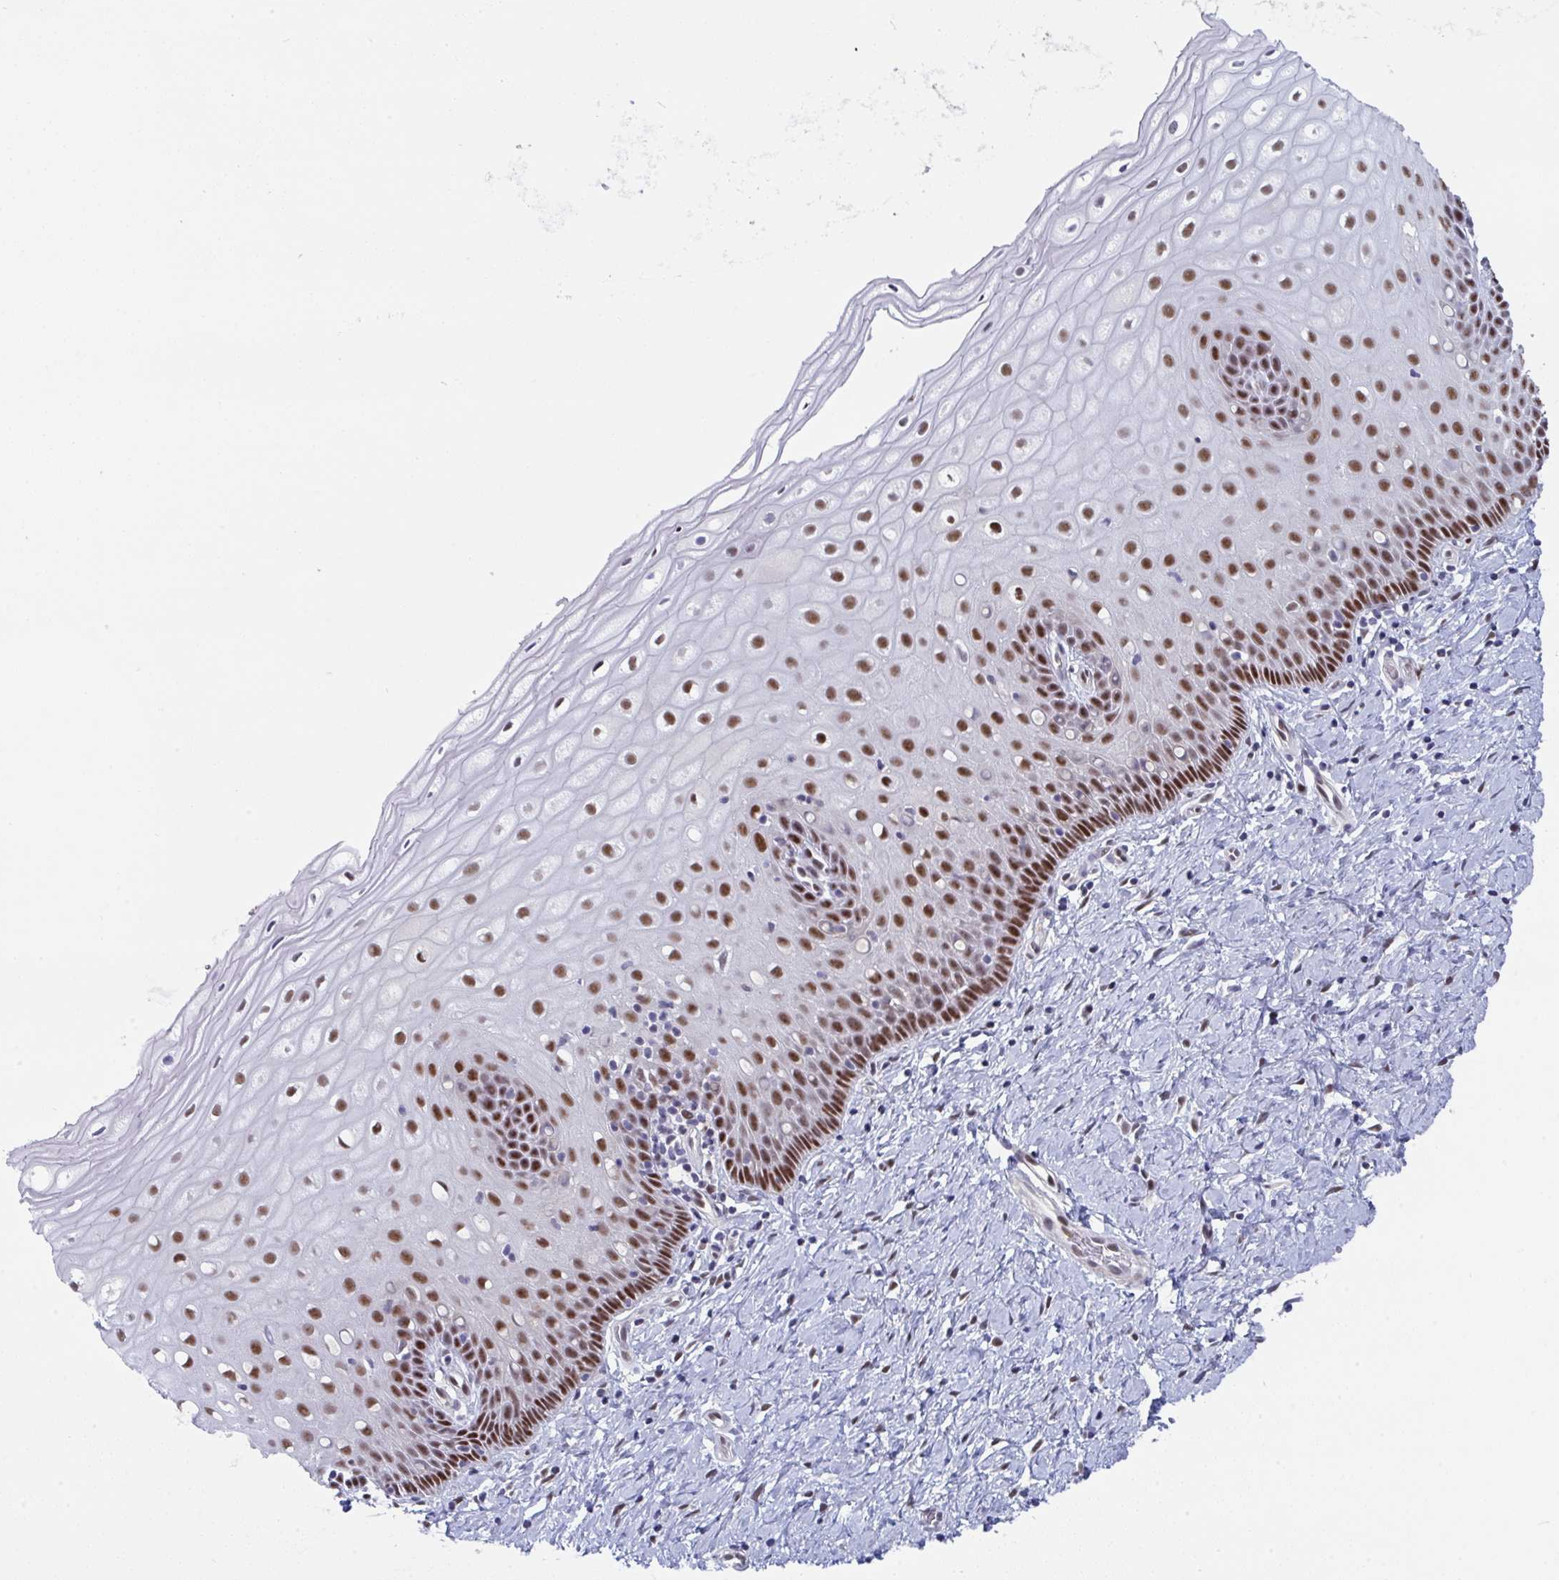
{"staining": {"intensity": "weak", "quantity": "25%-75%", "location": "nuclear"}, "tissue": "cervix", "cell_type": "Glandular cells", "image_type": "normal", "snomed": [{"axis": "morphology", "description": "Normal tissue, NOS"}, {"axis": "topography", "description": "Cervix"}], "caption": "Protein expression analysis of normal human cervix reveals weak nuclear staining in about 25%-75% of glandular cells.", "gene": "JDP2", "patient": {"sex": "female", "age": 37}}